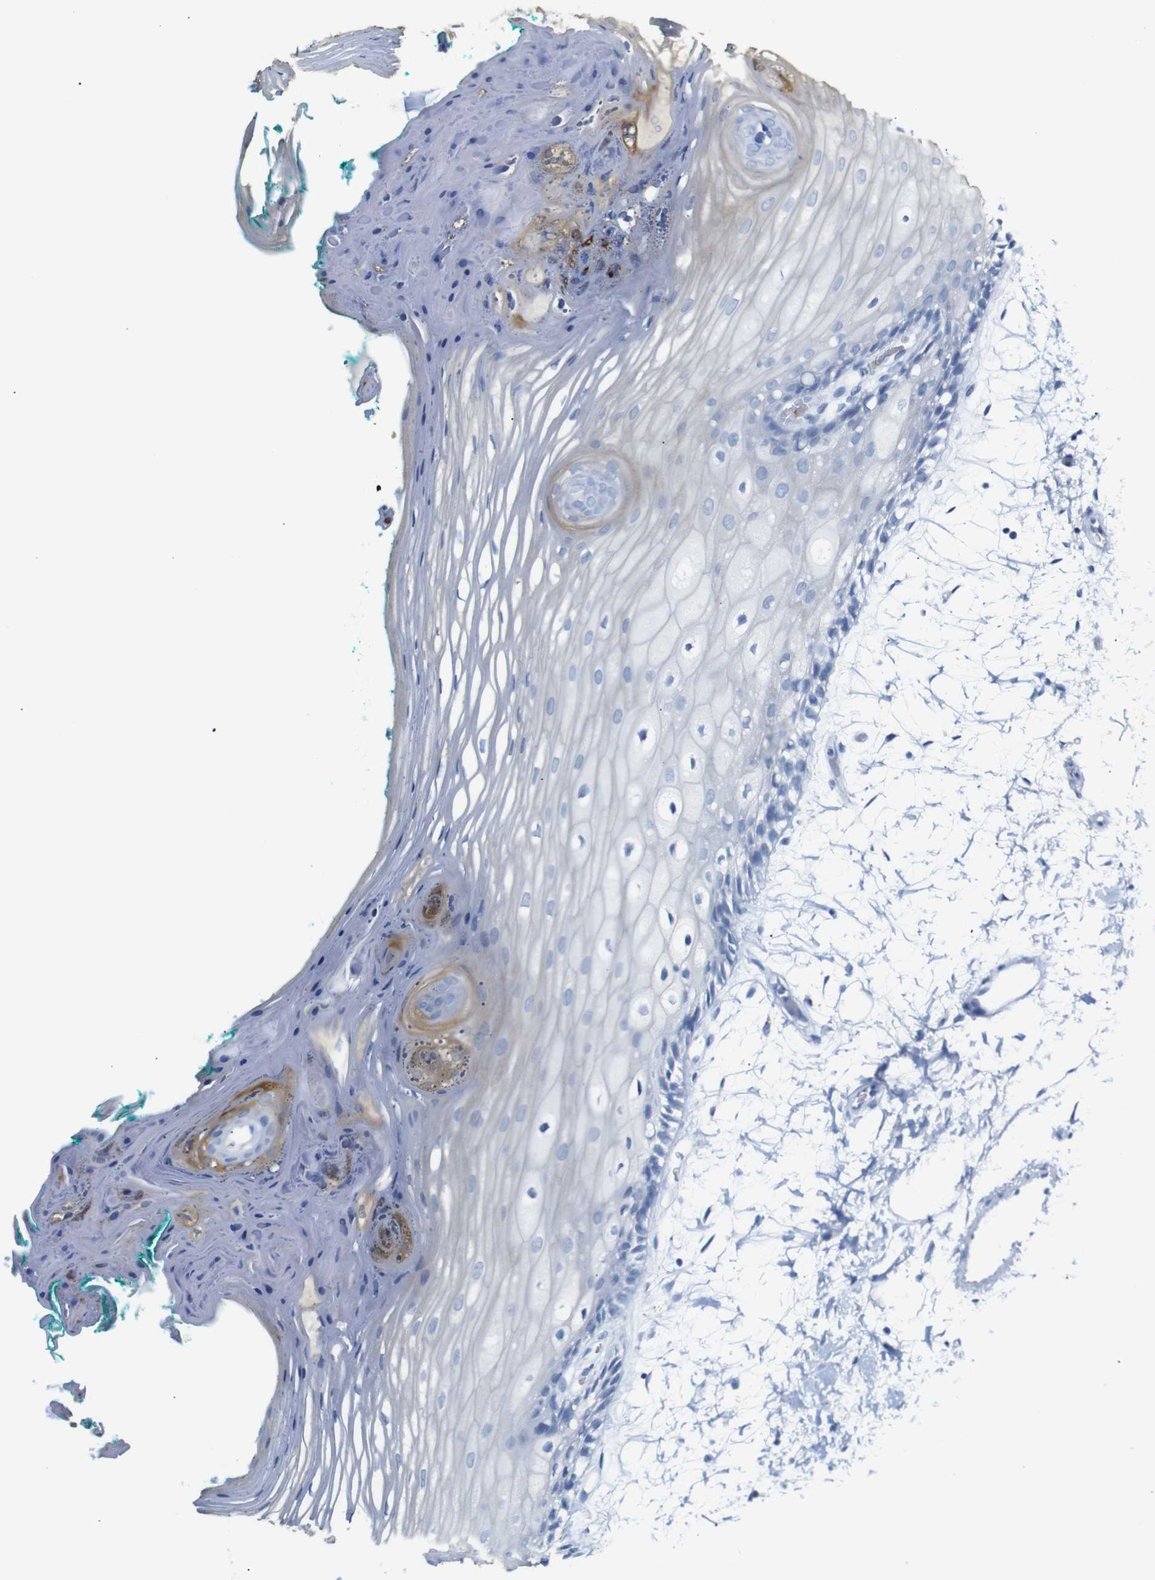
{"staining": {"intensity": "negative", "quantity": "none", "location": "none"}, "tissue": "oral mucosa", "cell_type": "Squamous epithelial cells", "image_type": "normal", "snomed": [{"axis": "morphology", "description": "Normal tissue, NOS"}, {"axis": "topography", "description": "Skeletal muscle"}, {"axis": "topography", "description": "Oral tissue"}, {"axis": "topography", "description": "Peripheral nerve tissue"}], "caption": "This is an IHC histopathology image of benign oral mucosa. There is no staining in squamous epithelial cells.", "gene": "ERVMER34", "patient": {"sex": "female", "age": 84}}